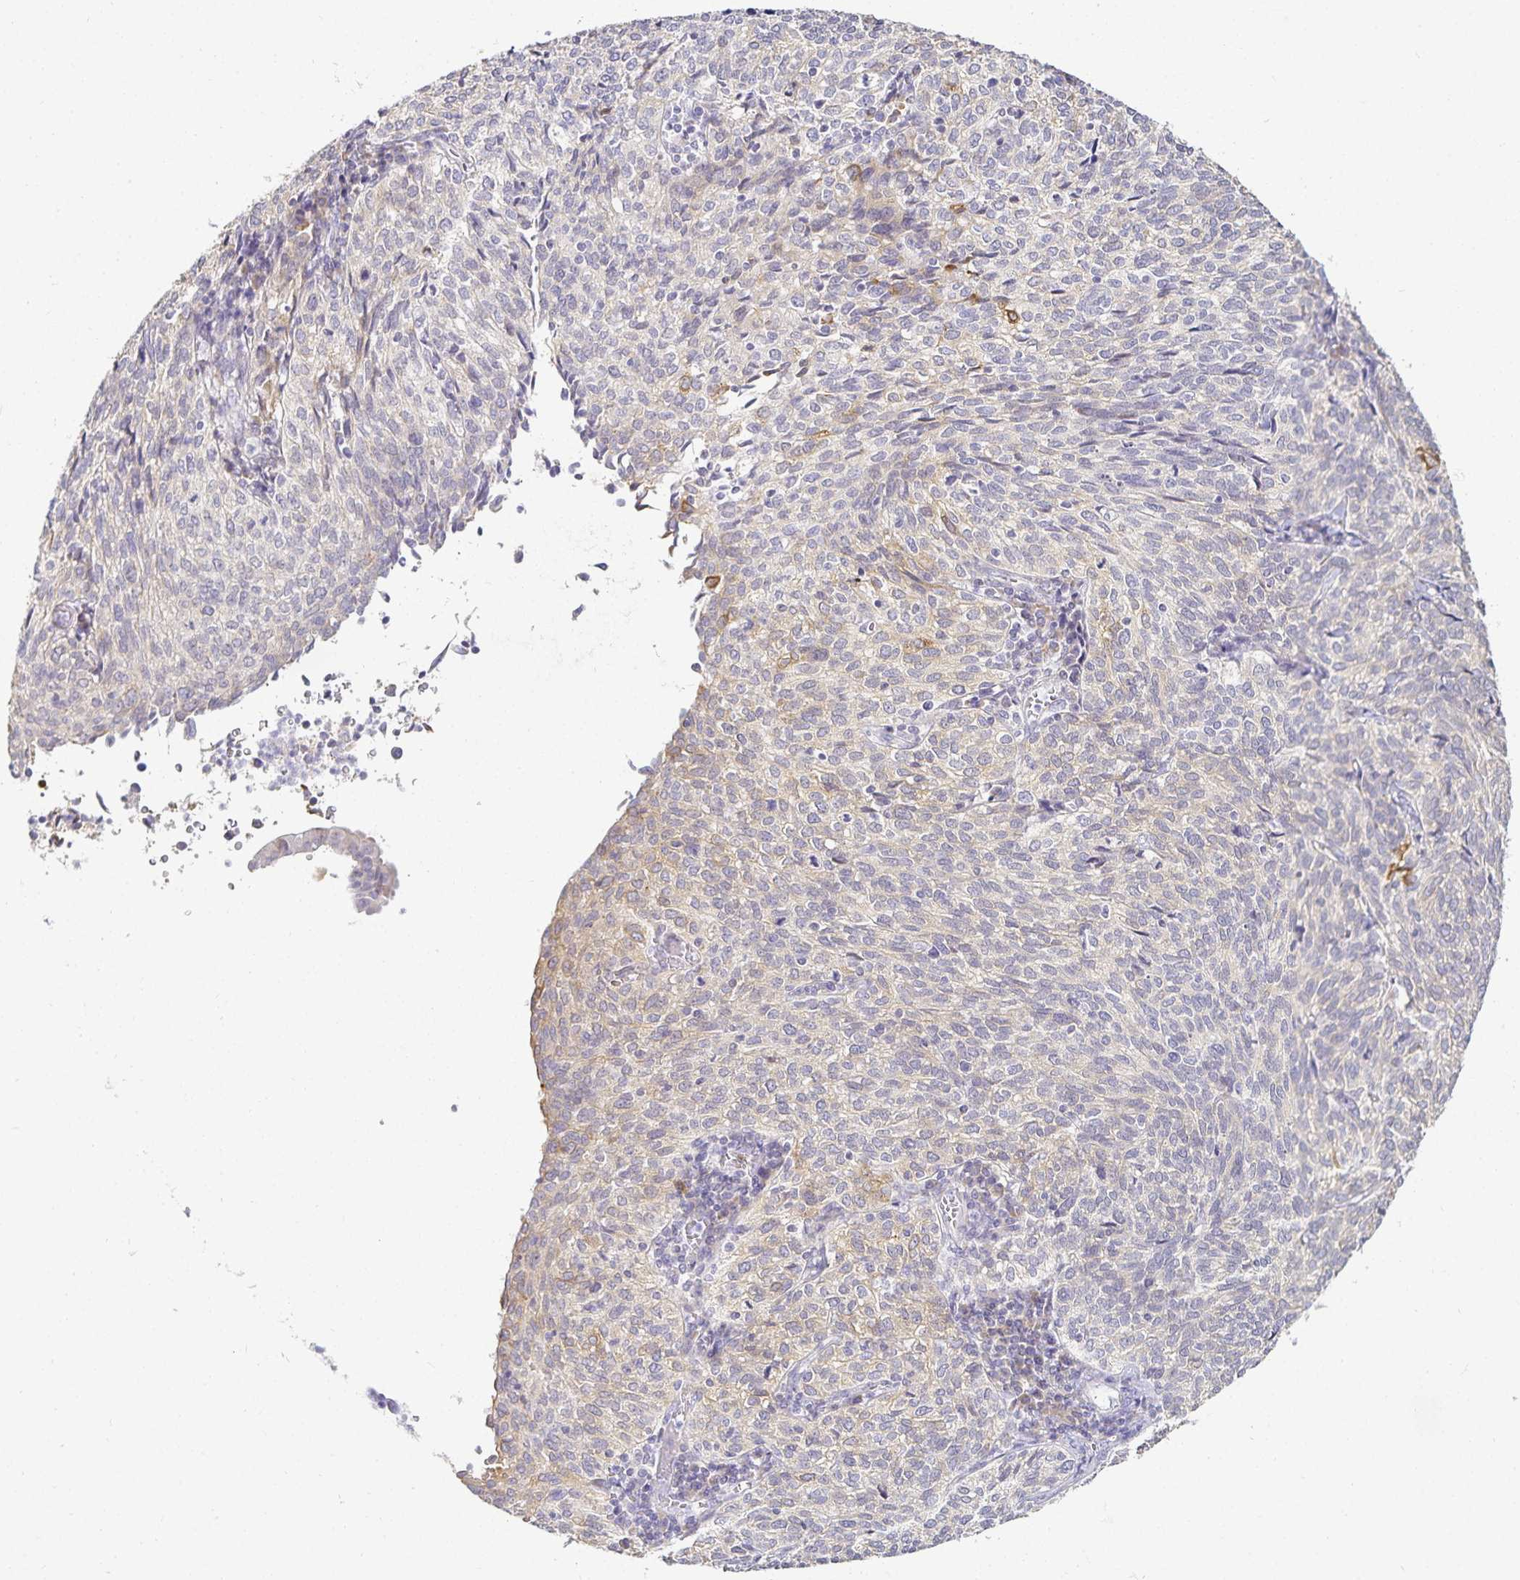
{"staining": {"intensity": "weak", "quantity": "<25%", "location": "cytoplasmic/membranous"}, "tissue": "cervical cancer", "cell_type": "Tumor cells", "image_type": "cancer", "snomed": [{"axis": "morphology", "description": "Normal tissue, NOS"}, {"axis": "morphology", "description": "Squamous cell carcinoma, NOS"}, {"axis": "topography", "description": "Vagina"}, {"axis": "topography", "description": "Cervix"}], "caption": "DAB immunohistochemical staining of human cervical cancer (squamous cell carcinoma) reveals no significant positivity in tumor cells. Nuclei are stained in blue.", "gene": "GP2", "patient": {"sex": "female", "age": 45}}